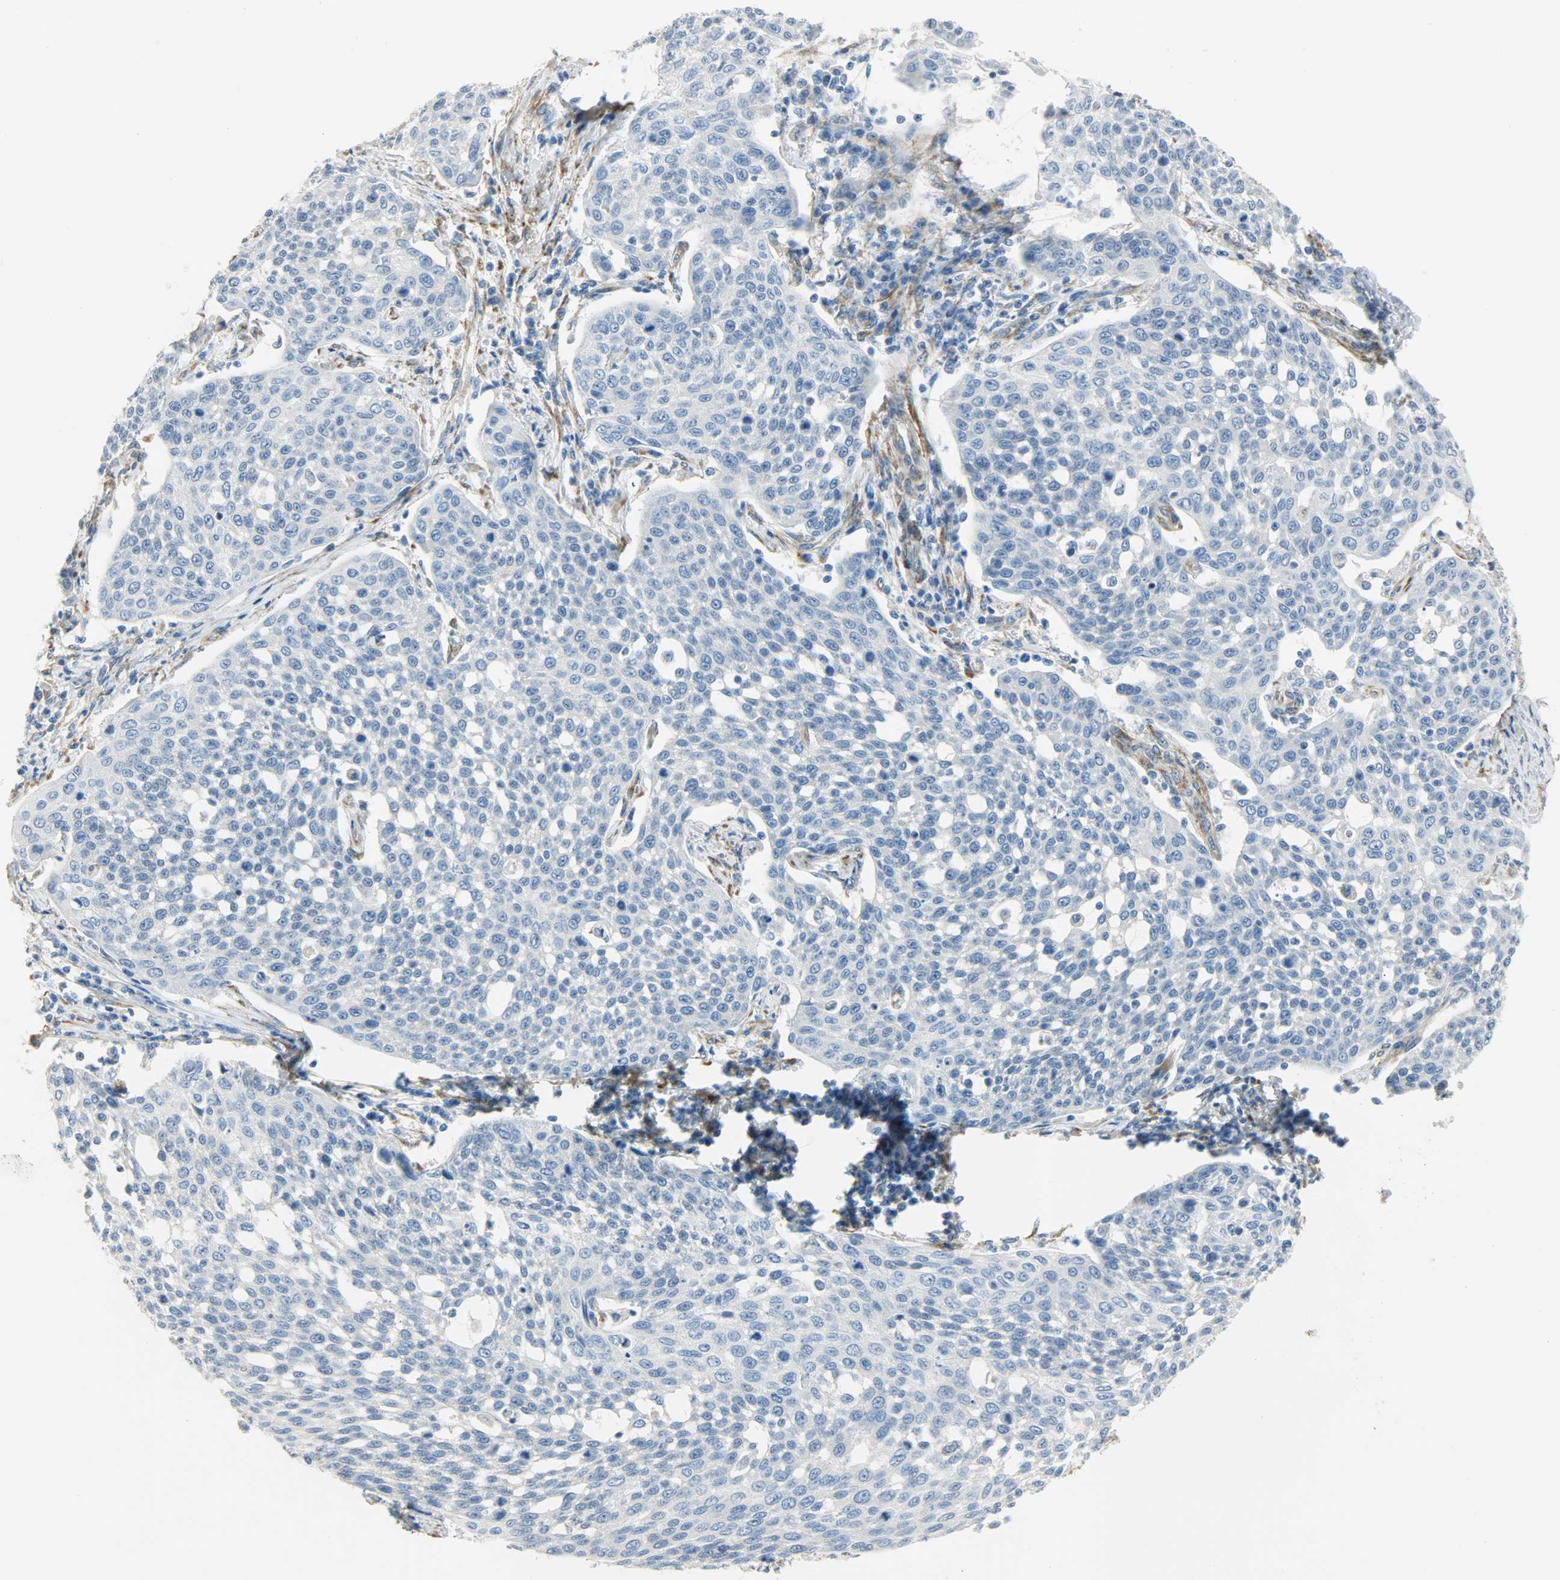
{"staining": {"intensity": "negative", "quantity": "none", "location": "none"}, "tissue": "cervical cancer", "cell_type": "Tumor cells", "image_type": "cancer", "snomed": [{"axis": "morphology", "description": "Squamous cell carcinoma, NOS"}, {"axis": "topography", "description": "Cervix"}], "caption": "Tumor cells show no significant positivity in squamous cell carcinoma (cervical).", "gene": "PKD2", "patient": {"sex": "female", "age": 34}}